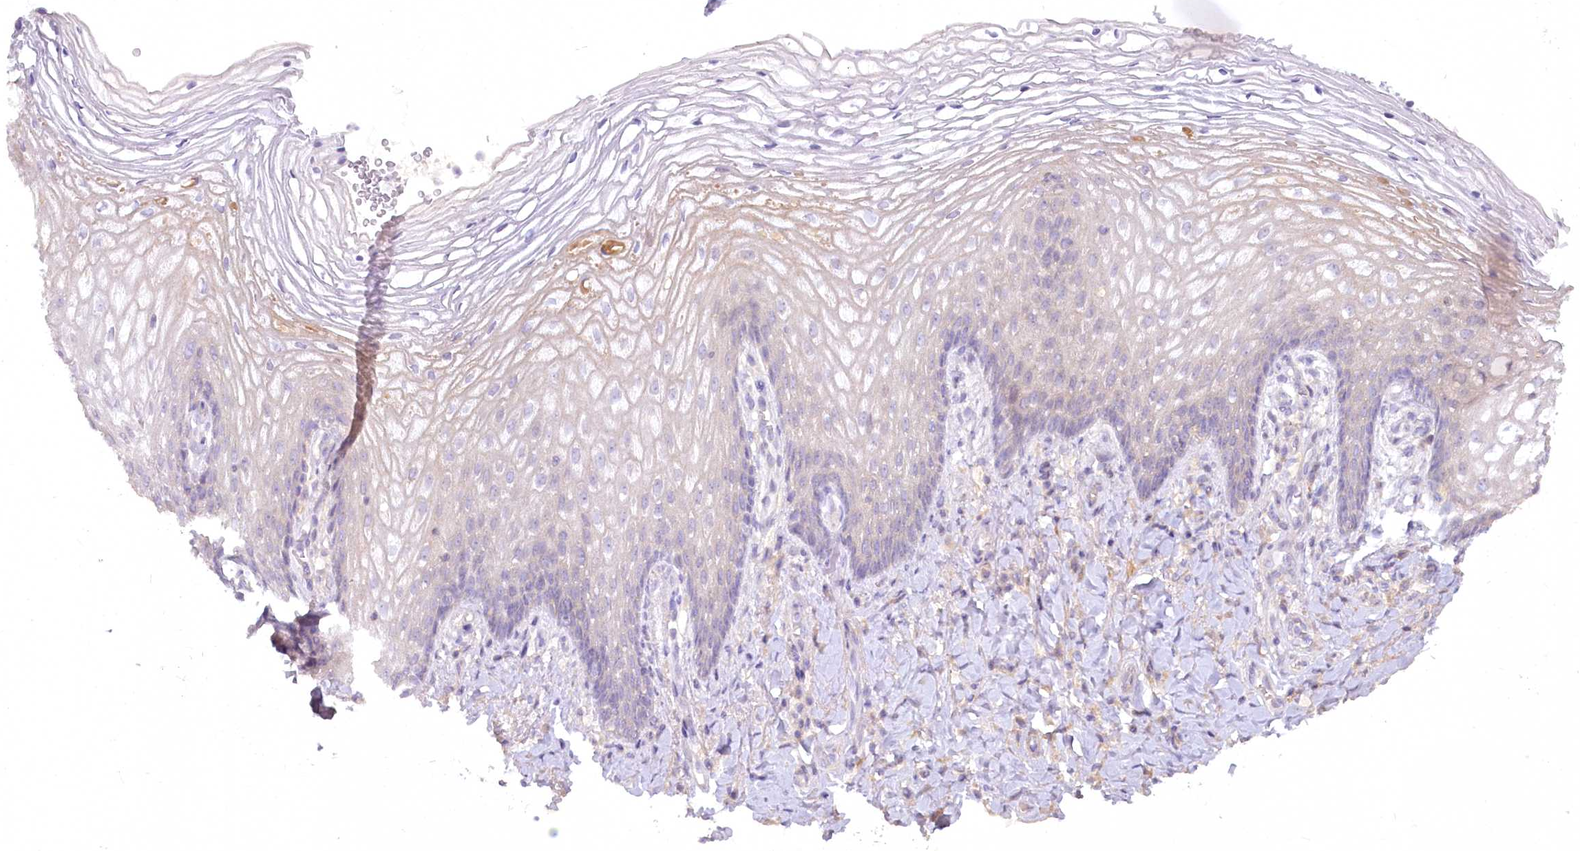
{"staining": {"intensity": "negative", "quantity": "none", "location": "none"}, "tissue": "vagina", "cell_type": "Squamous epithelial cells", "image_type": "normal", "snomed": [{"axis": "morphology", "description": "Normal tissue, NOS"}, {"axis": "topography", "description": "Vagina"}], "caption": "This histopathology image is of unremarkable vagina stained with immunohistochemistry to label a protein in brown with the nuclei are counter-stained blue. There is no expression in squamous epithelial cells.", "gene": "EFHC2", "patient": {"sex": "female", "age": 60}}